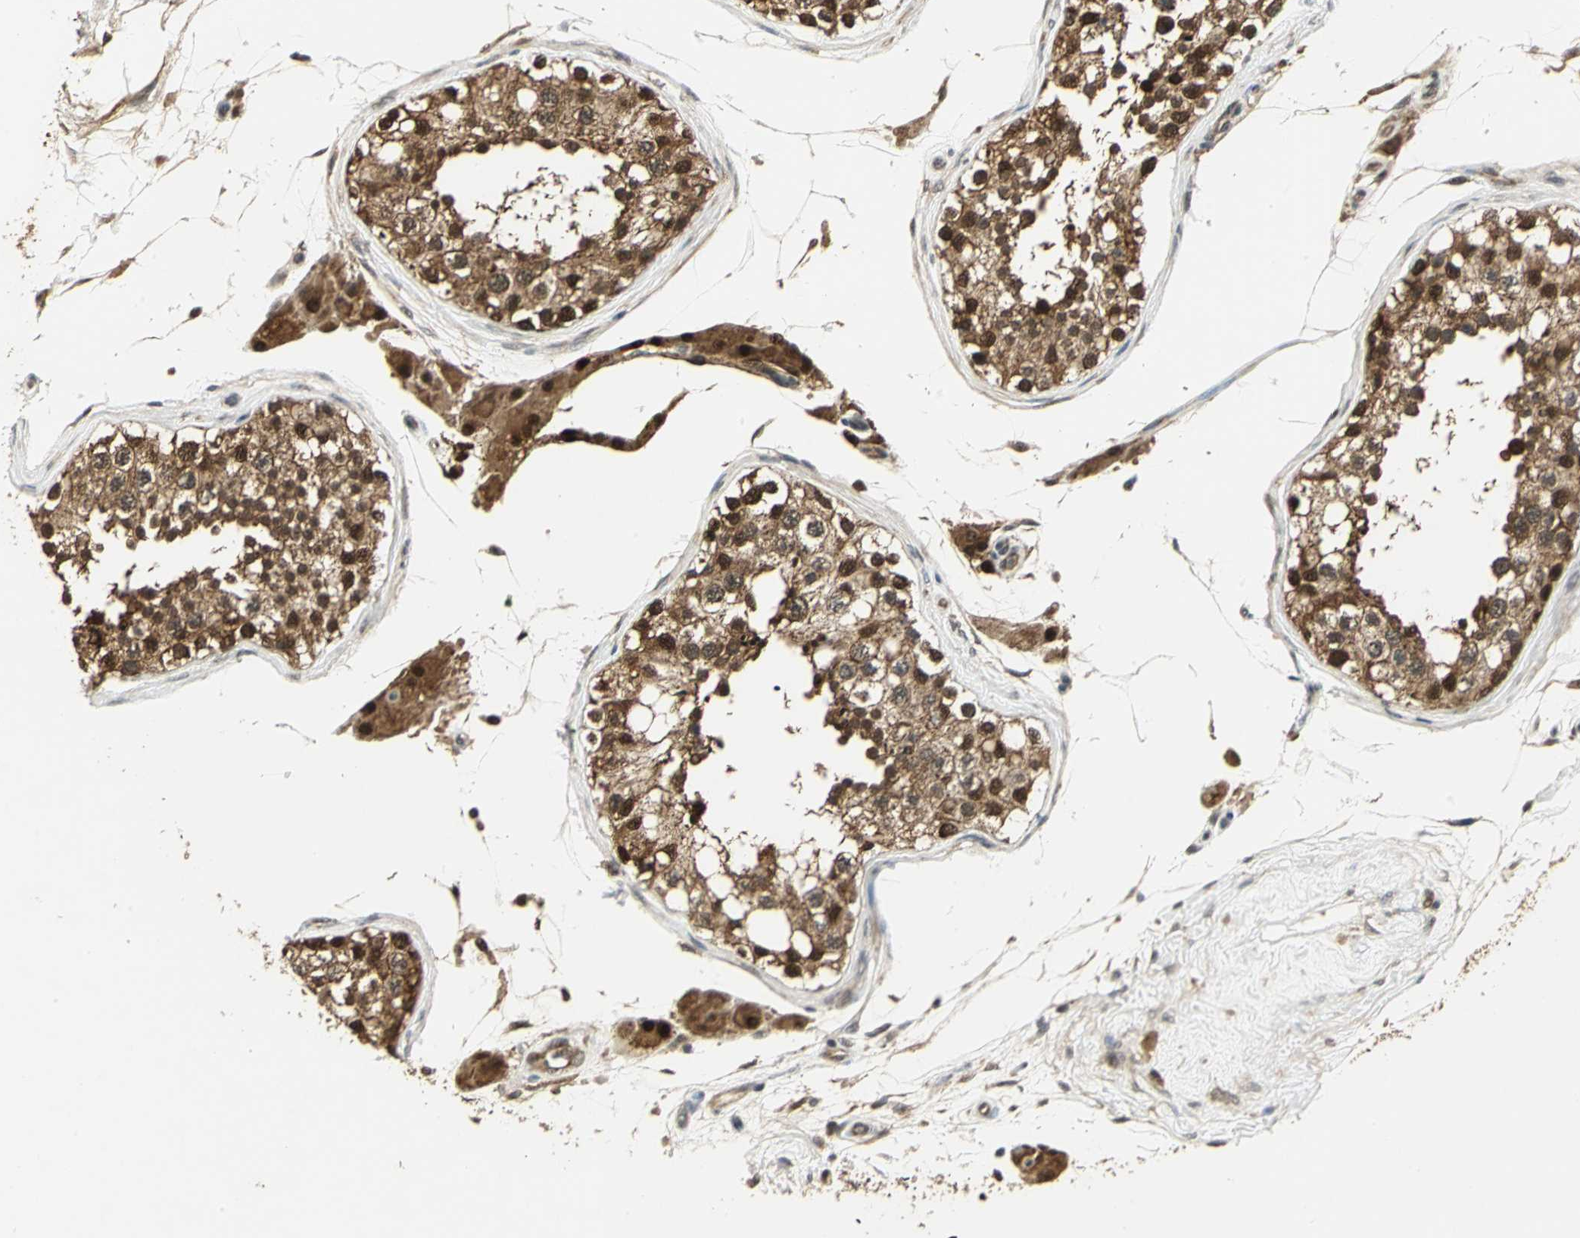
{"staining": {"intensity": "strong", "quantity": ">75%", "location": "cytoplasmic/membranous,nuclear"}, "tissue": "testis", "cell_type": "Cells in seminiferous ducts", "image_type": "normal", "snomed": [{"axis": "morphology", "description": "Normal tissue, NOS"}, {"axis": "topography", "description": "Testis"}], "caption": "IHC histopathology image of benign testis: human testis stained using IHC demonstrates high levels of strong protein expression localized specifically in the cytoplasmic/membranous,nuclear of cells in seminiferous ducts, appearing as a cytoplasmic/membranous,nuclear brown color.", "gene": "PSMC4", "patient": {"sex": "male", "age": 68}}